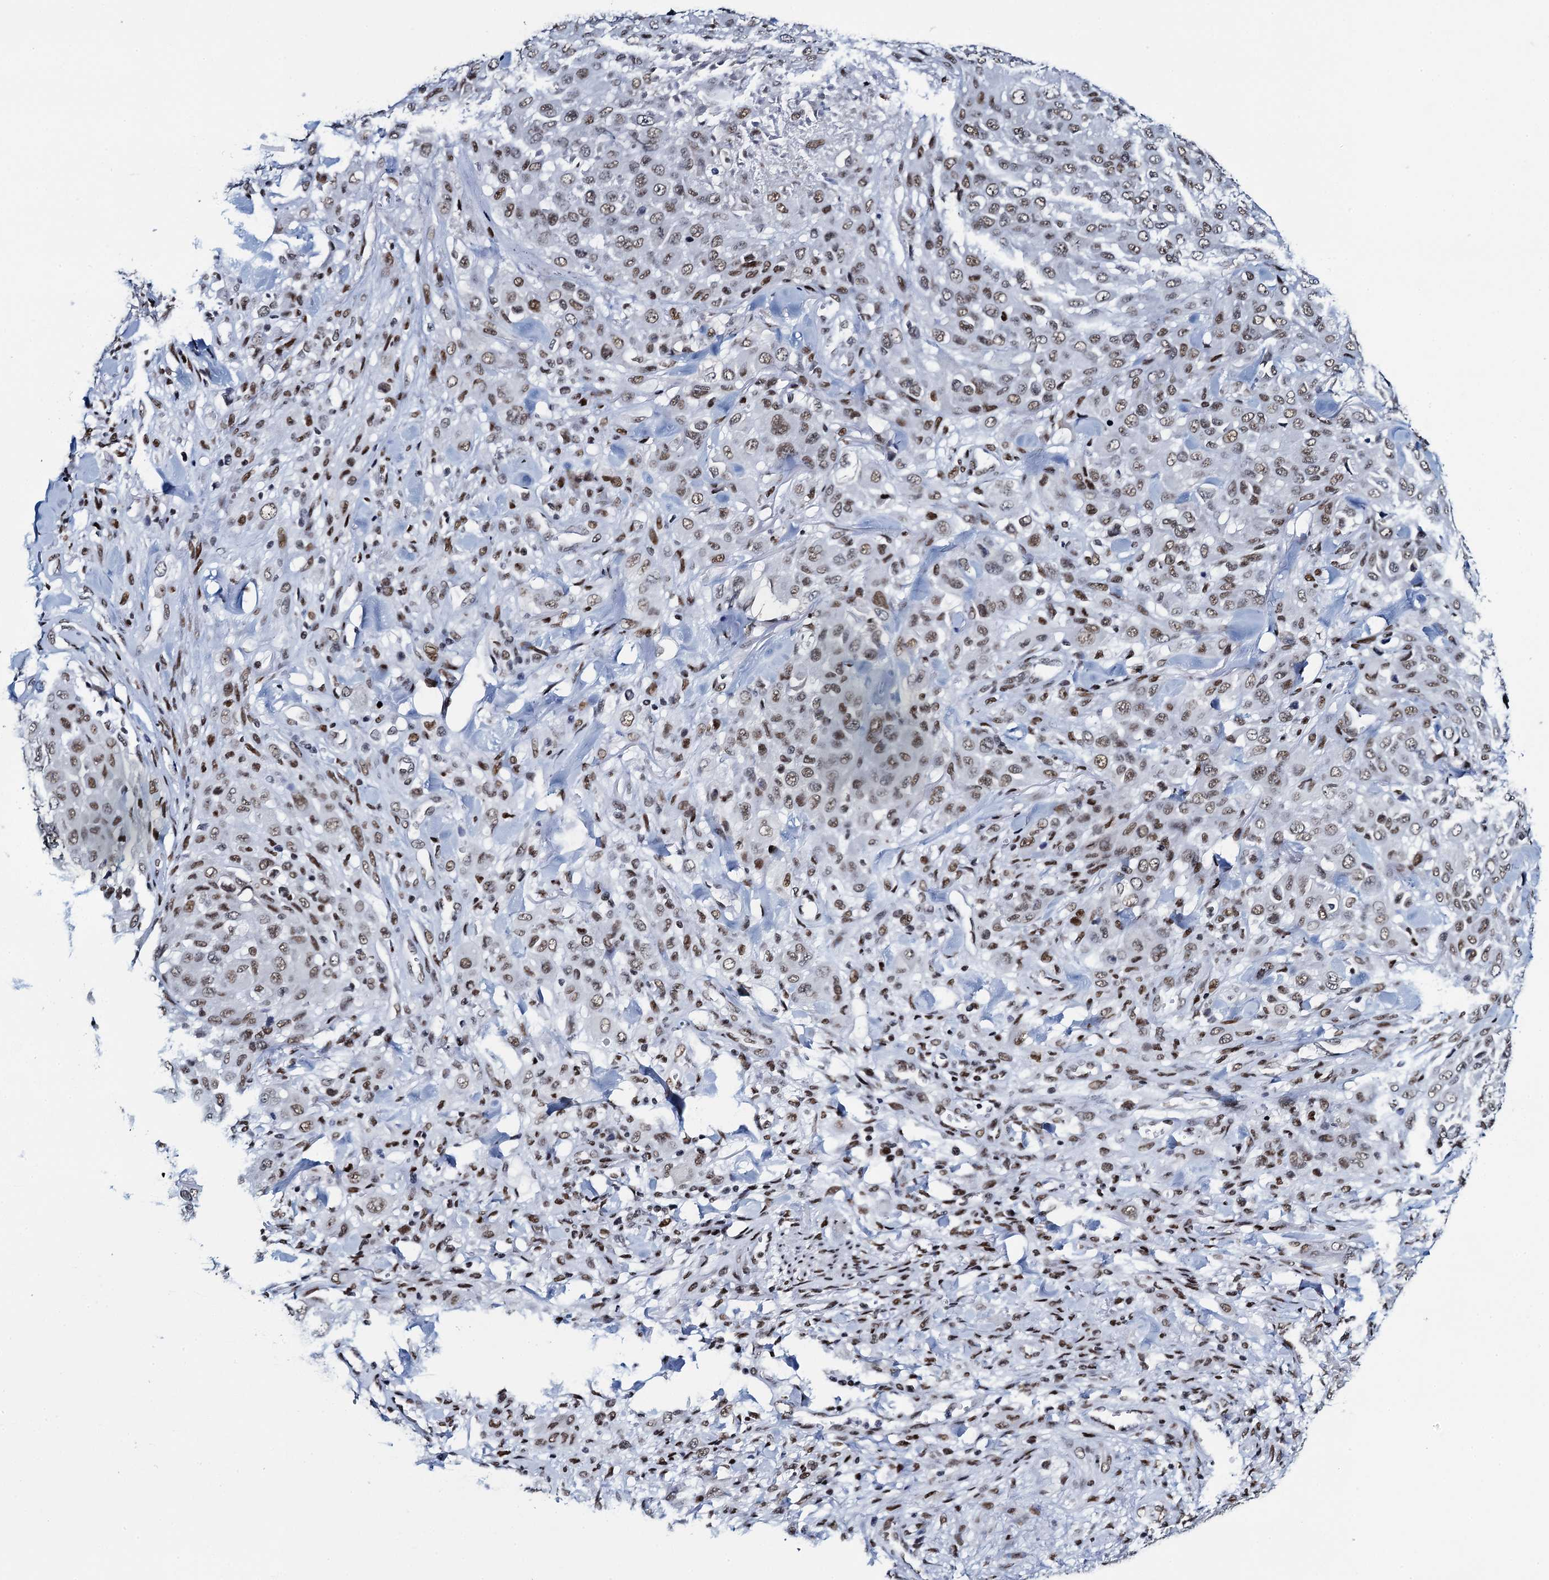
{"staining": {"intensity": "moderate", "quantity": ">75%", "location": "nuclear"}, "tissue": "melanoma", "cell_type": "Tumor cells", "image_type": "cancer", "snomed": [{"axis": "morphology", "description": "Malignant melanoma, Metastatic site"}, {"axis": "topography", "description": "Skin"}], "caption": "Immunohistochemistry of malignant melanoma (metastatic site) displays medium levels of moderate nuclear staining in approximately >75% of tumor cells.", "gene": "HNRNPUL2", "patient": {"sex": "female", "age": 81}}